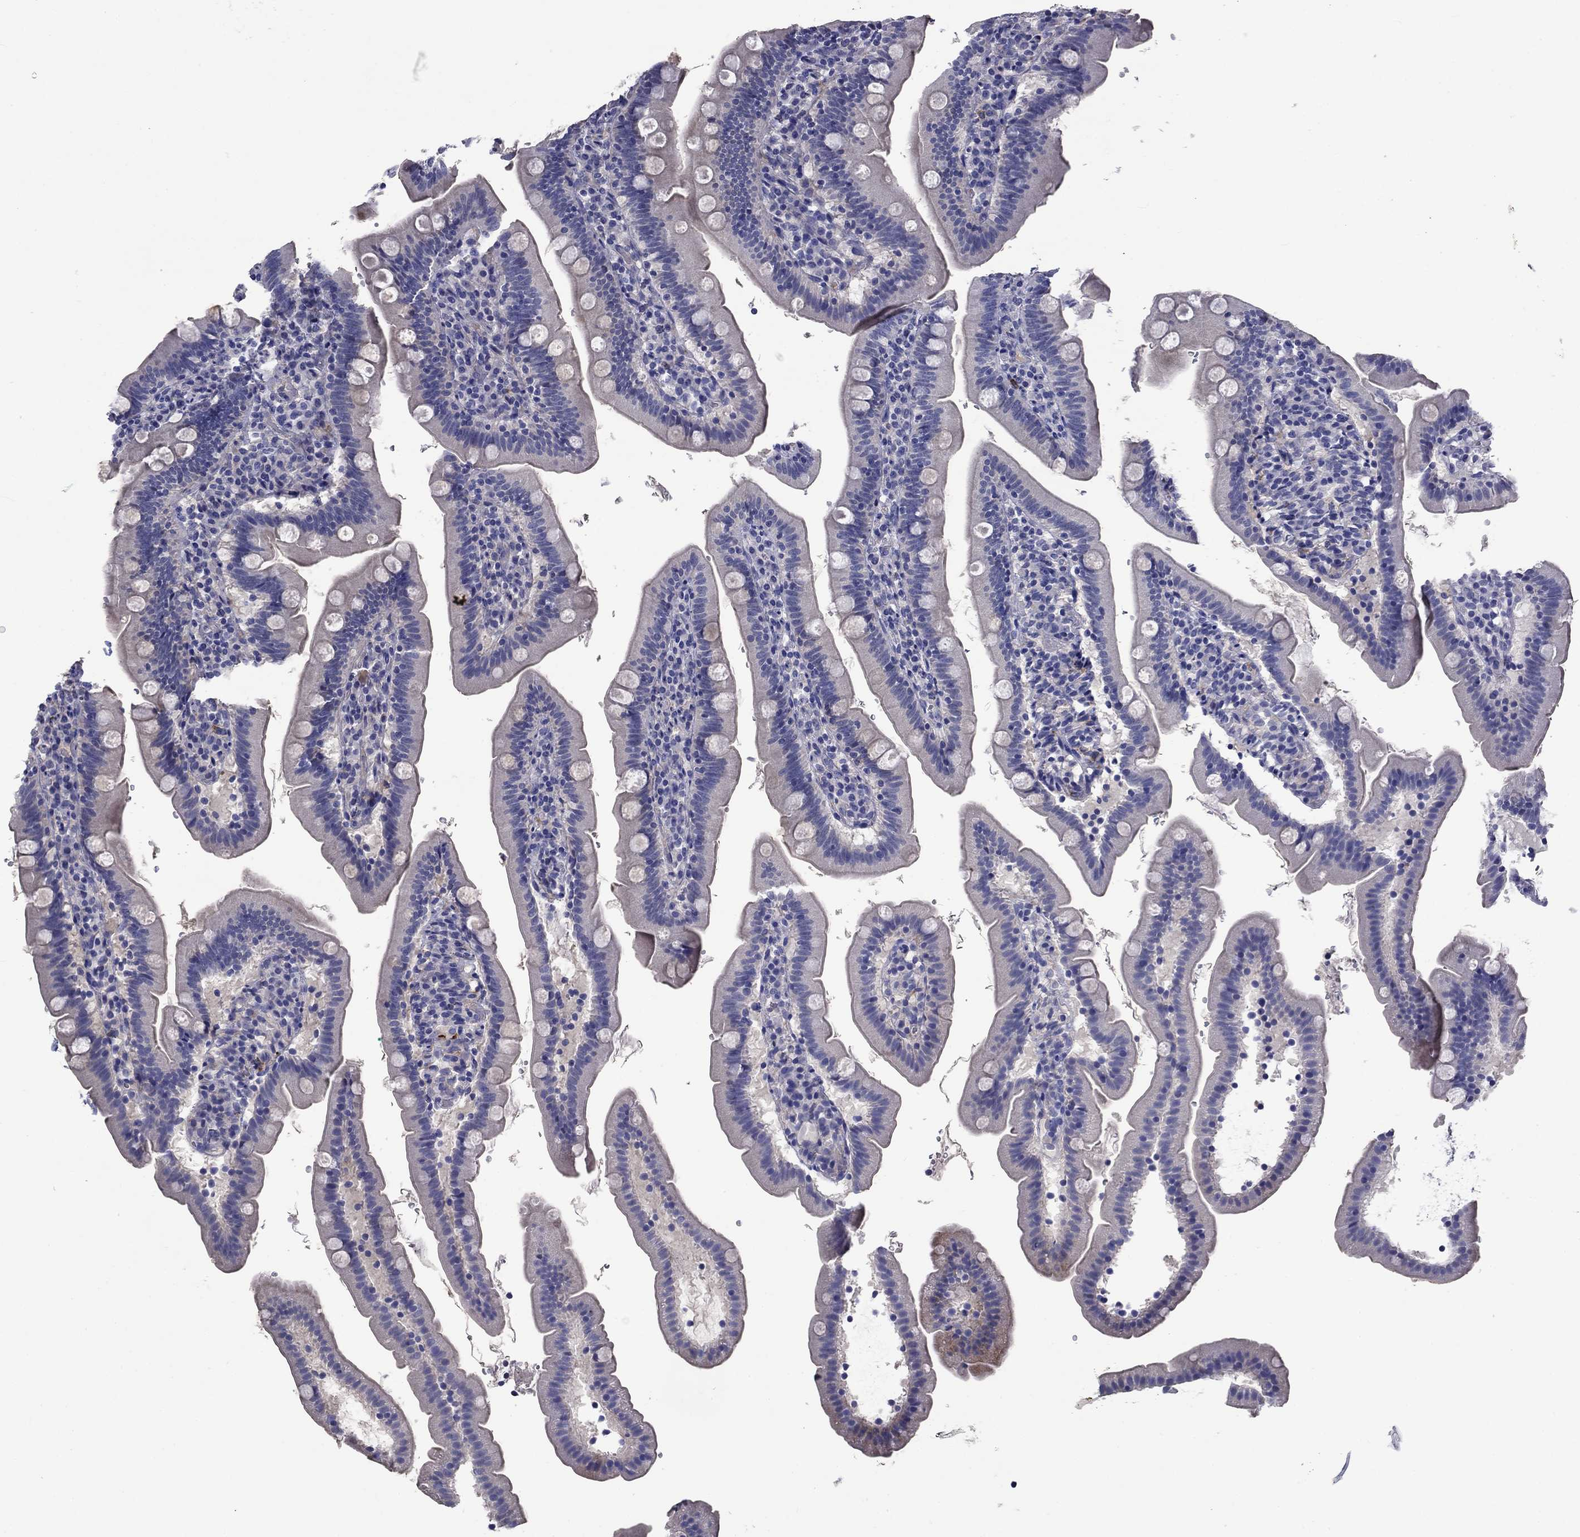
{"staining": {"intensity": "negative", "quantity": "none", "location": "none"}, "tissue": "duodenum", "cell_type": "Glandular cells", "image_type": "normal", "snomed": [{"axis": "morphology", "description": "Normal tissue, NOS"}, {"axis": "topography", "description": "Duodenum"}], "caption": "Immunohistochemistry (IHC) of unremarkable human duodenum displays no expression in glandular cells.", "gene": "CNDP1", "patient": {"sex": "female", "age": 67}}